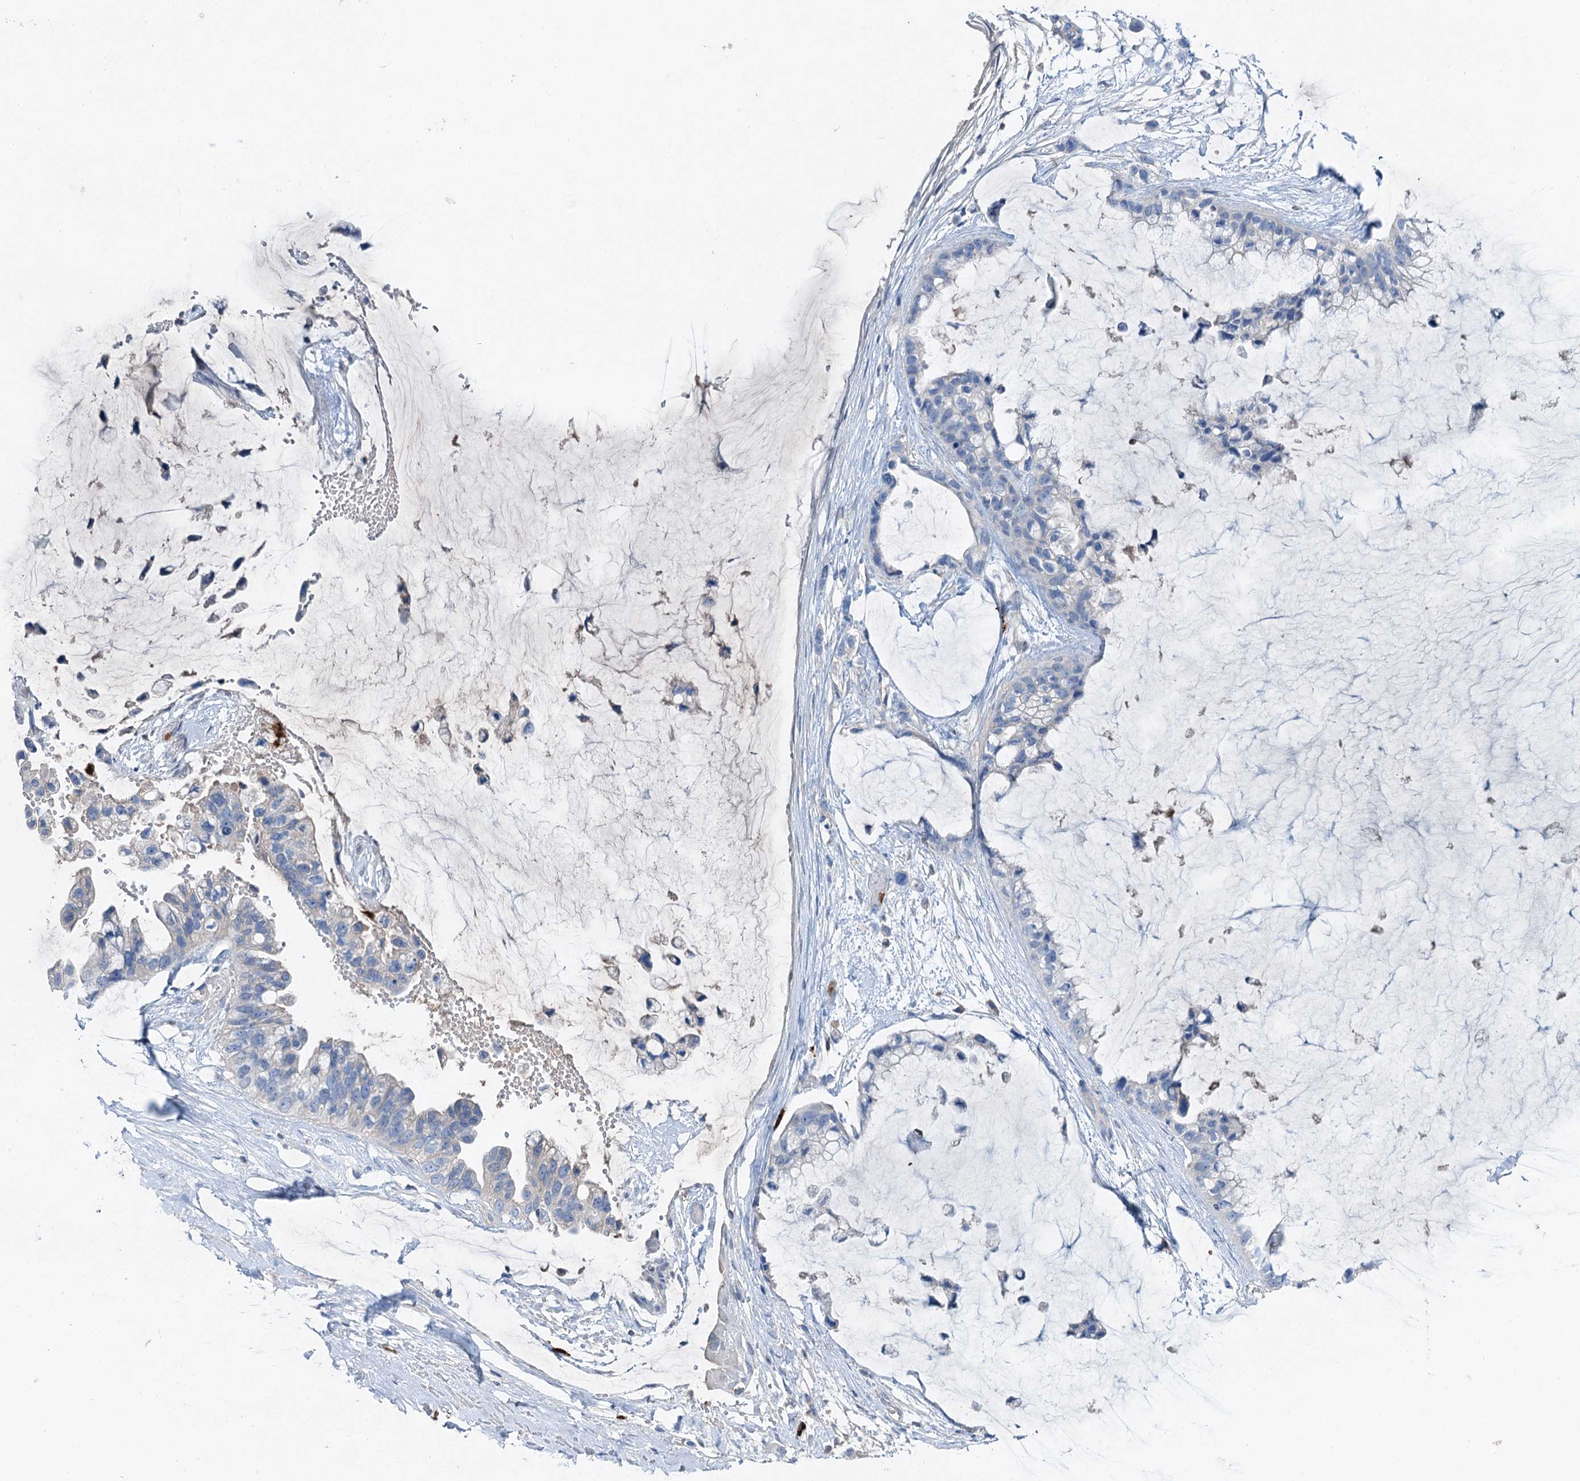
{"staining": {"intensity": "negative", "quantity": "none", "location": "none"}, "tissue": "ovarian cancer", "cell_type": "Tumor cells", "image_type": "cancer", "snomed": [{"axis": "morphology", "description": "Cystadenocarcinoma, mucinous, NOS"}, {"axis": "topography", "description": "Ovary"}], "caption": "Immunohistochemistry of human mucinous cystadenocarcinoma (ovarian) reveals no expression in tumor cells.", "gene": "OTOA", "patient": {"sex": "female", "age": 39}}